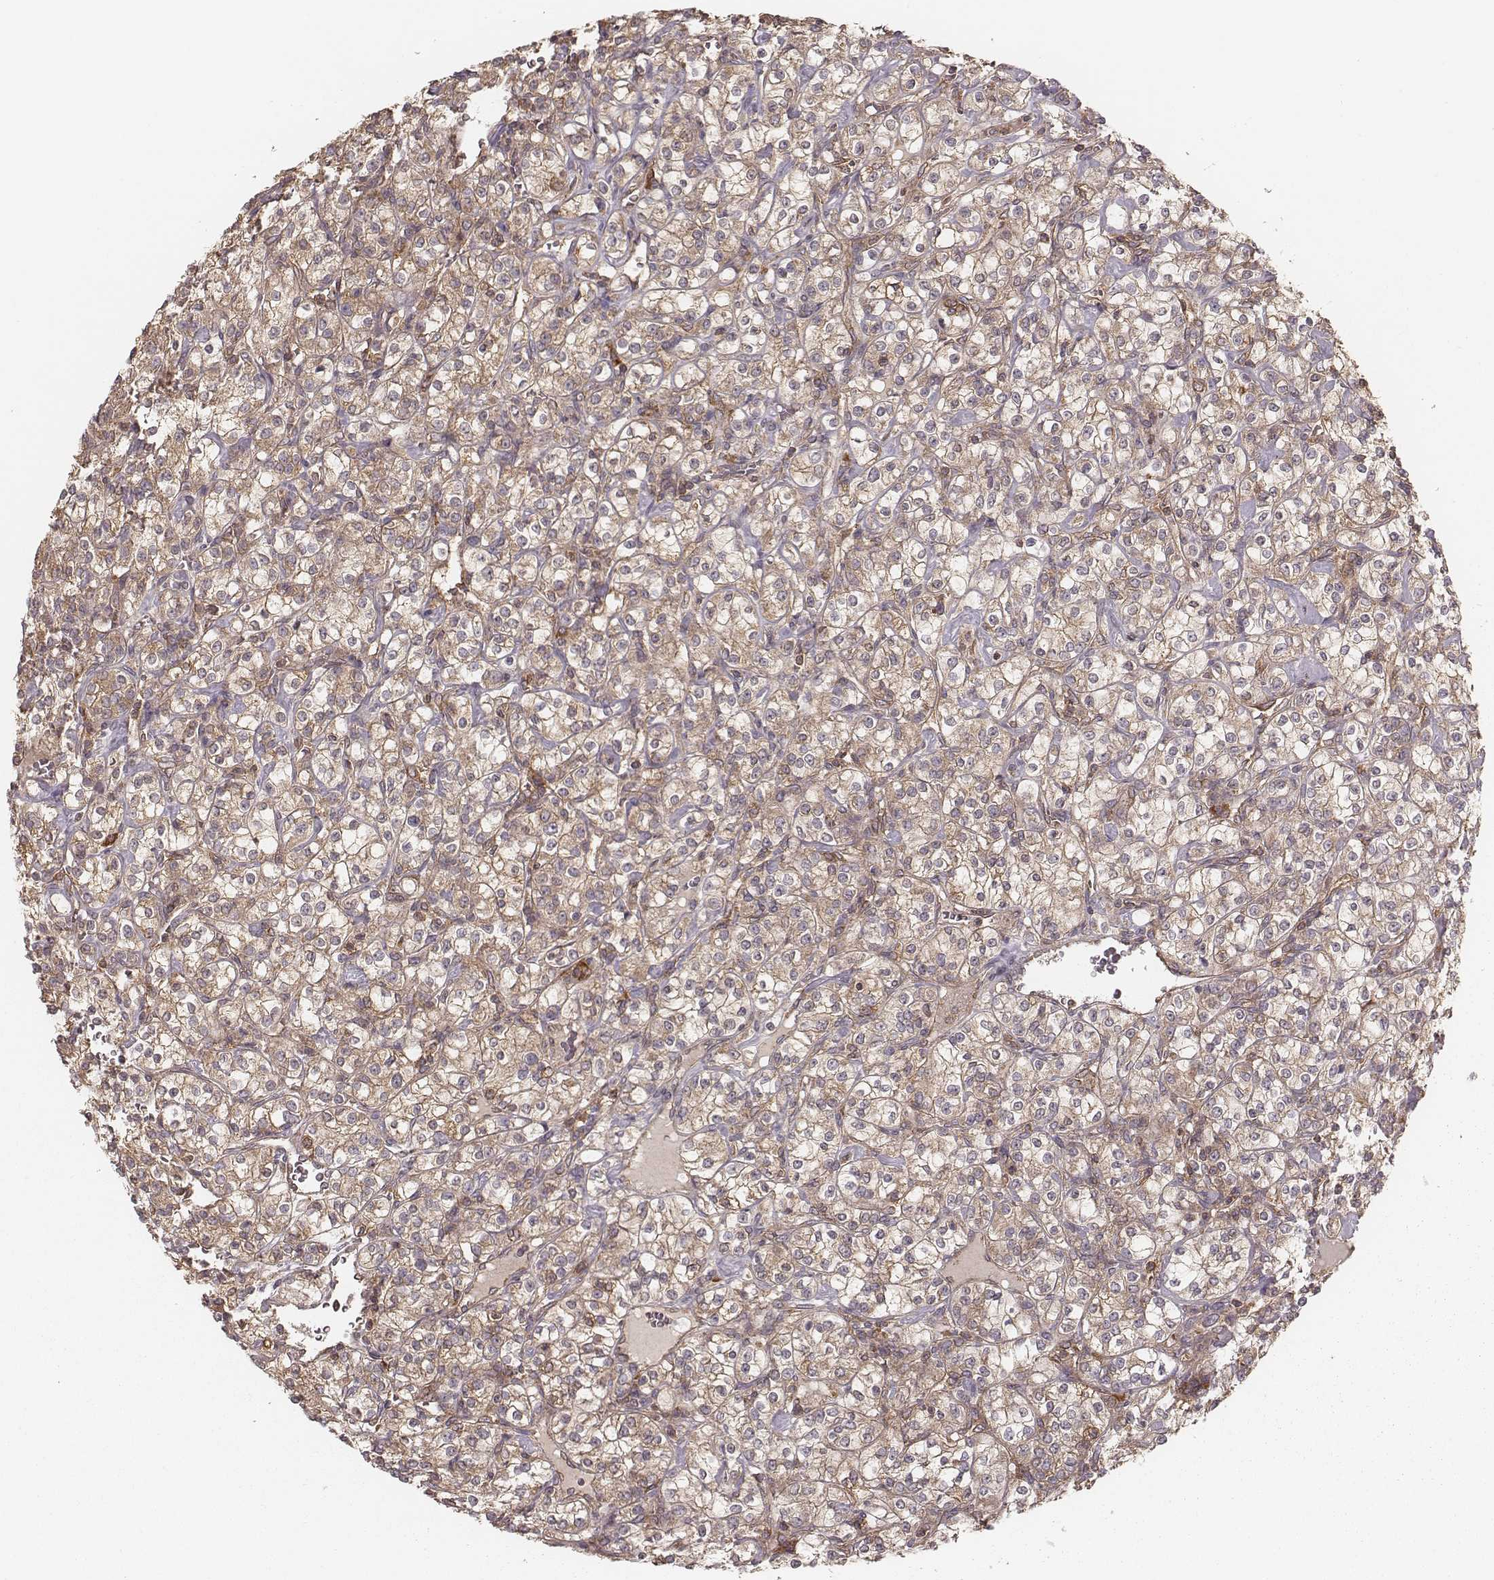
{"staining": {"intensity": "weak", "quantity": ">75%", "location": "cytoplasmic/membranous"}, "tissue": "renal cancer", "cell_type": "Tumor cells", "image_type": "cancer", "snomed": [{"axis": "morphology", "description": "Adenocarcinoma, NOS"}, {"axis": "topography", "description": "Kidney"}], "caption": "Renal cancer (adenocarcinoma) was stained to show a protein in brown. There is low levels of weak cytoplasmic/membranous staining in approximately >75% of tumor cells.", "gene": "CARS1", "patient": {"sex": "male", "age": 77}}